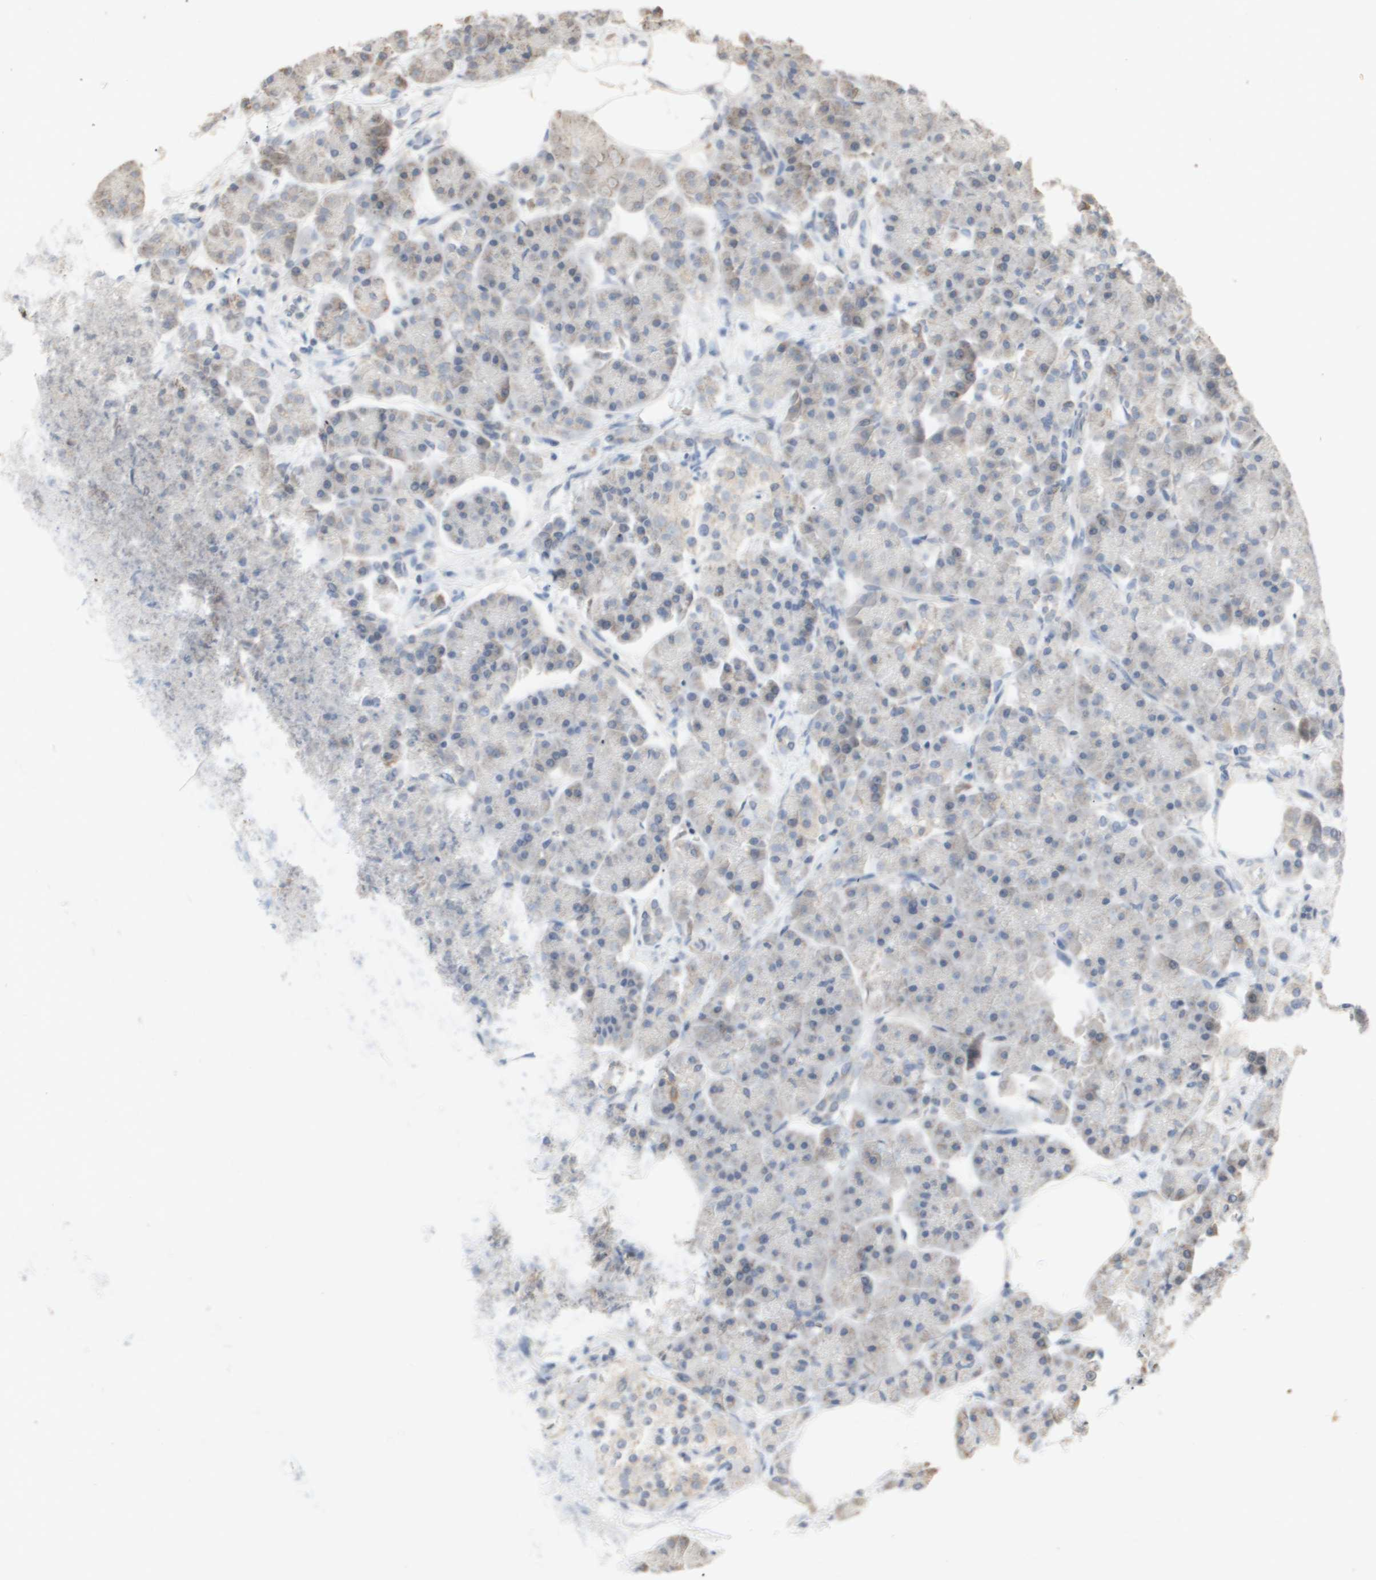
{"staining": {"intensity": "weak", "quantity": "<25%", "location": "cytoplasmic/membranous"}, "tissue": "pancreas", "cell_type": "Exocrine glandular cells", "image_type": "normal", "snomed": [{"axis": "morphology", "description": "Normal tissue, NOS"}, {"axis": "topography", "description": "Pancreas"}], "caption": "High power microscopy histopathology image of an IHC image of unremarkable pancreas, revealing no significant staining in exocrine glandular cells. (DAB immunohistochemistry (IHC) visualized using brightfield microscopy, high magnification).", "gene": "PTGIS", "patient": {"sex": "female", "age": 70}}